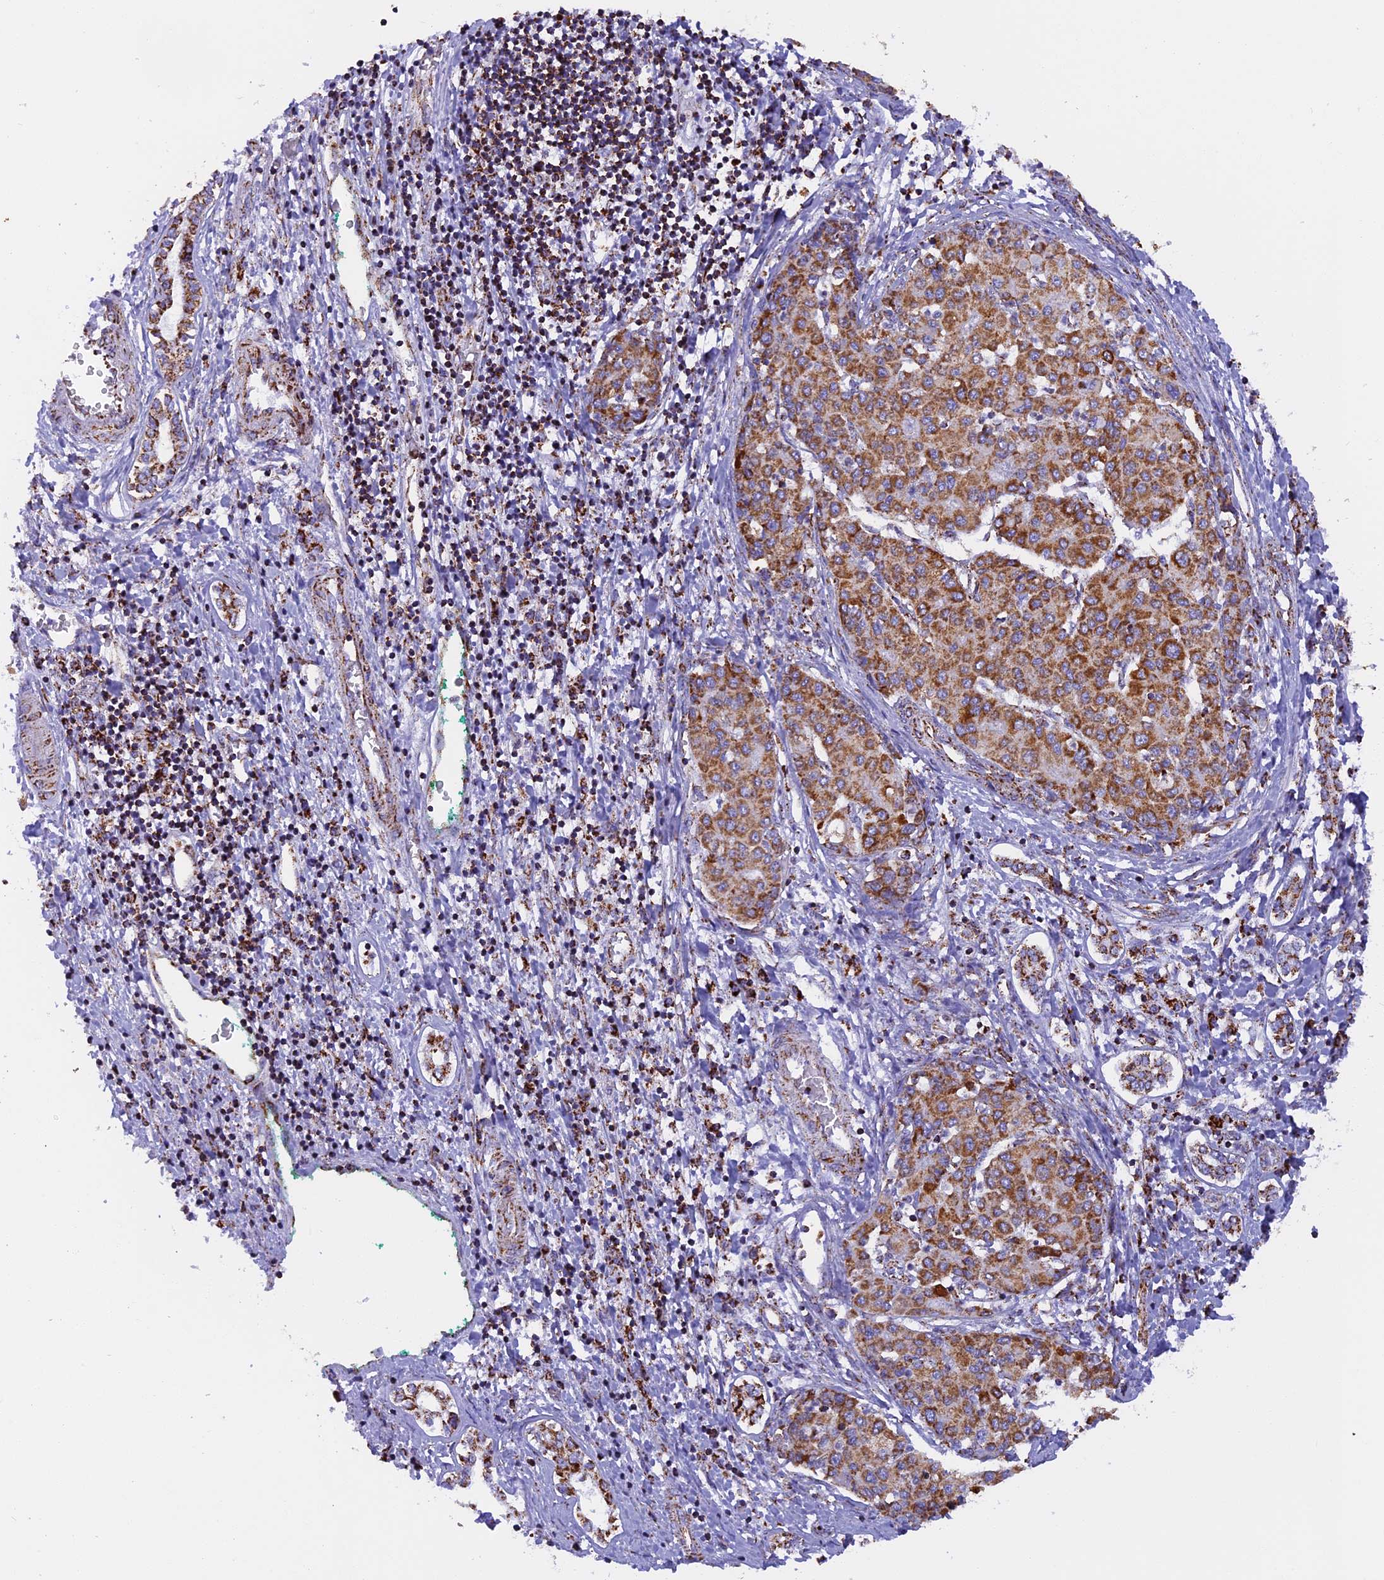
{"staining": {"intensity": "moderate", "quantity": ">75%", "location": "cytoplasmic/membranous"}, "tissue": "liver cancer", "cell_type": "Tumor cells", "image_type": "cancer", "snomed": [{"axis": "morphology", "description": "Carcinoma, Hepatocellular, NOS"}, {"axis": "topography", "description": "Liver"}], "caption": "Tumor cells demonstrate moderate cytoplasmic/membranous expression in approximately >75% of cells in liver cancer.", "gene": "KCNG1", "patient": {"sex": "male", "age": 65}}